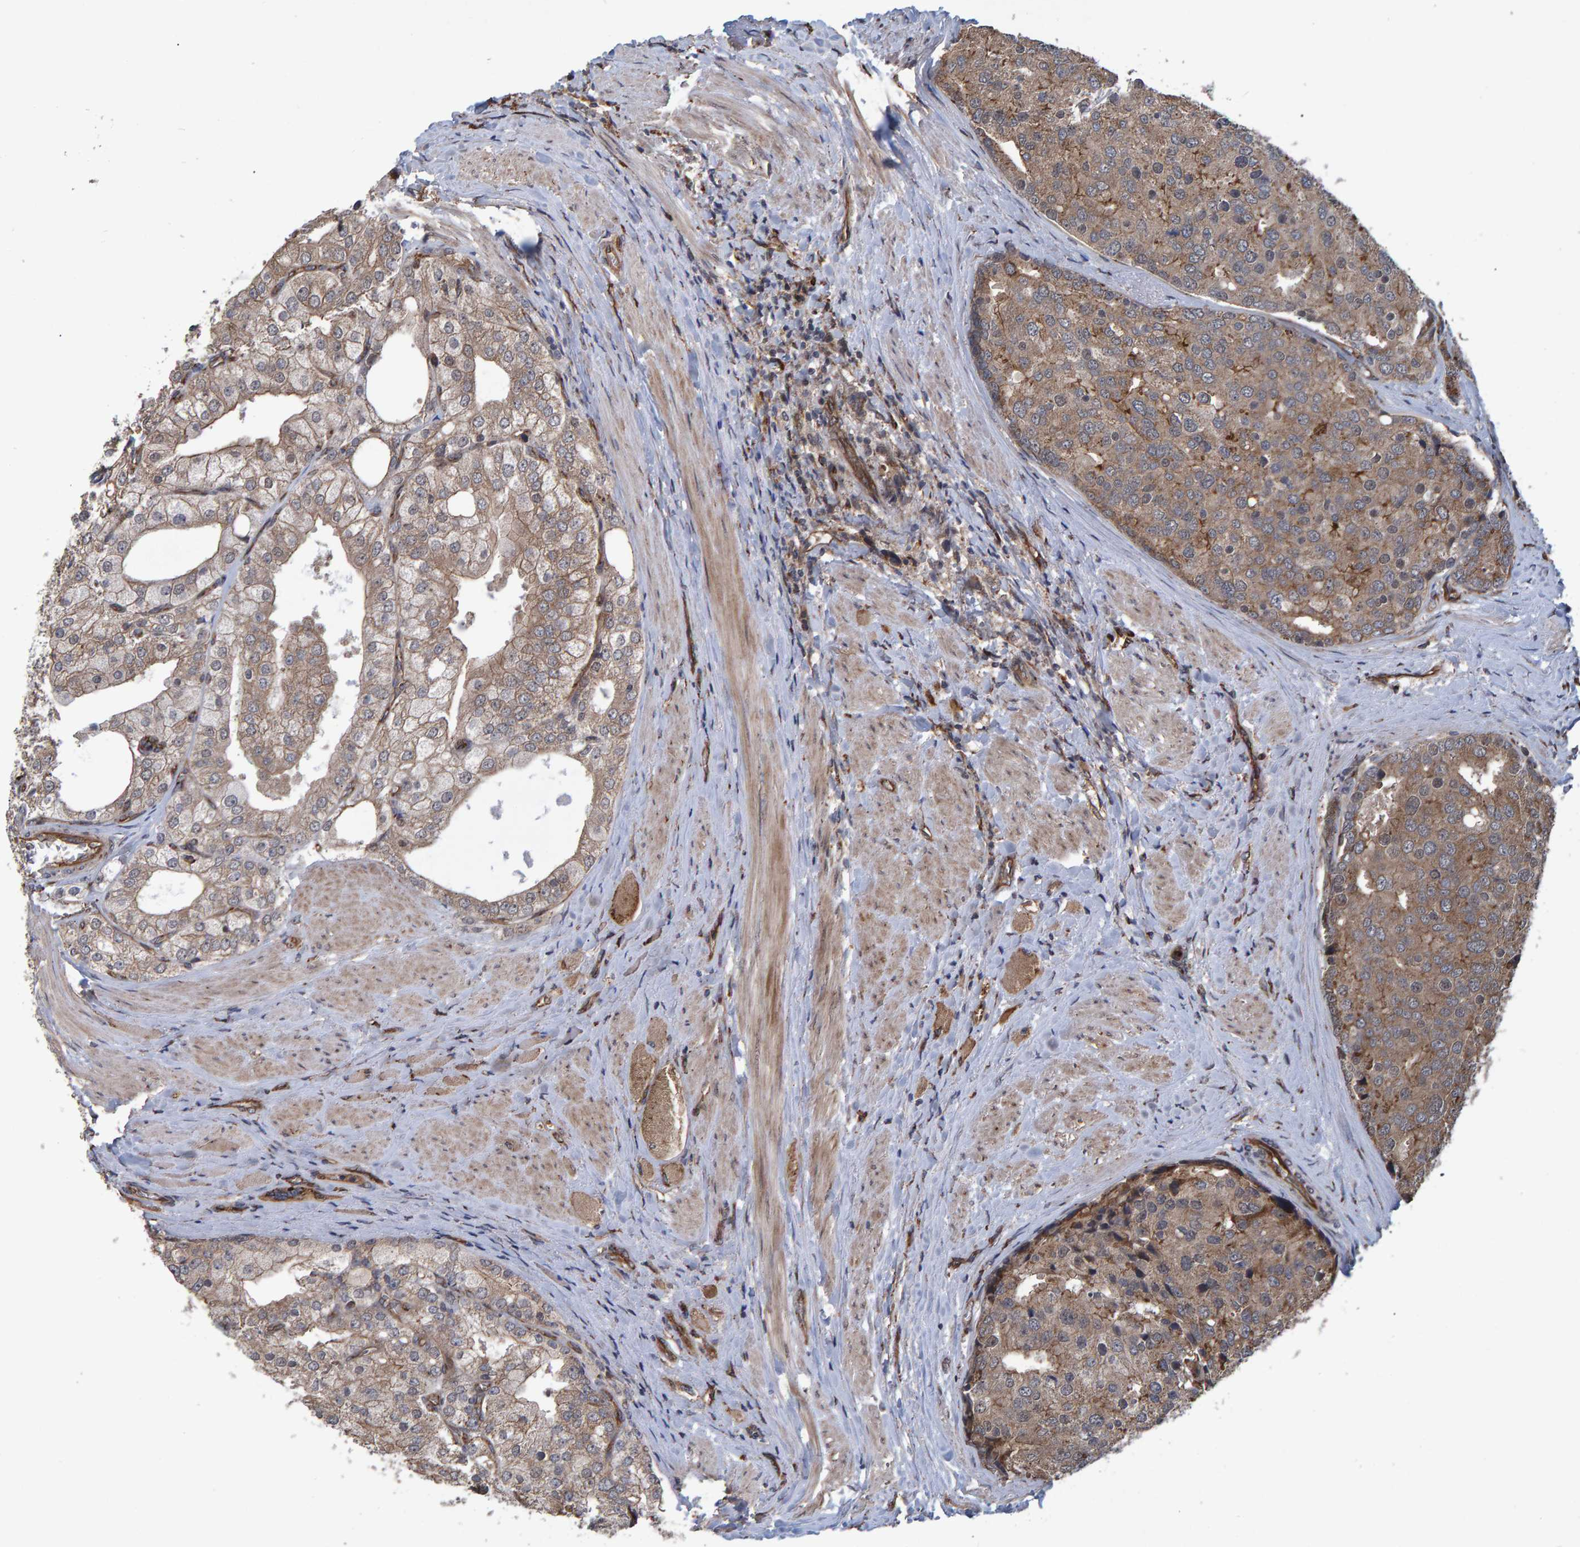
{"staining": {"intensity": "moderate", "quantity": ">75%", "location": "cytoplasmic/membranous"}, "tissue": "prostate cancer", "cell_type": "Tumor cells", "image_type": "cancer", "snomed": [{"axis": "morphology", "description": "Adenocarcinoma, High grade"}, {"axis": "topography", "description": "Prostate"}], "caption": "A high-resolution photomicrograph shows IHC staining of prostate cancer, which reveals moderate cytoplasmic/membranous staining in approximately >75% of tumor cells. (Brightfield microscopy of DAB IHC at high magnification).", "gene": "TRIM68", "patient": {"sex": "male", "age": 50}}